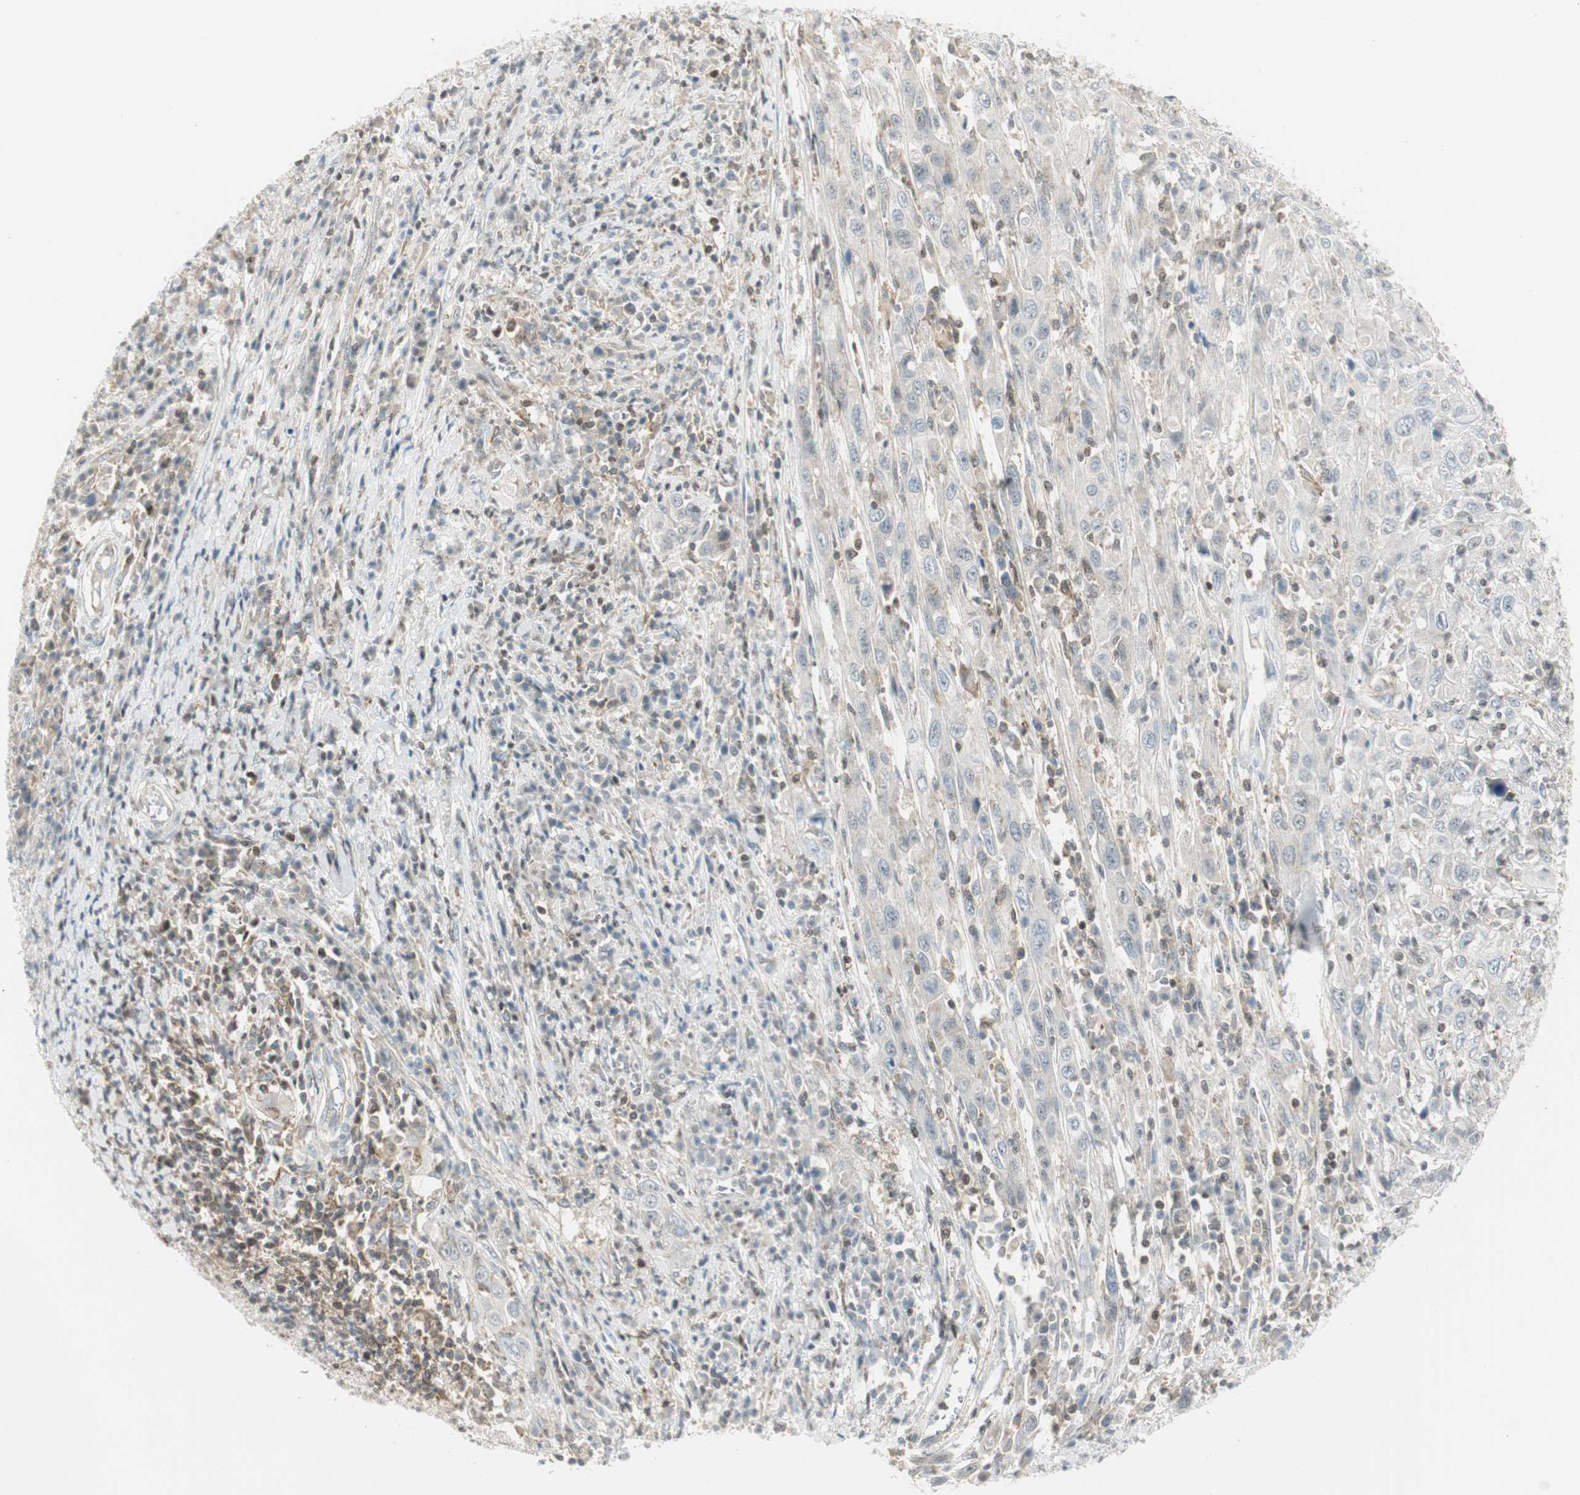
{"staining": {"intensity": "negative", "quantity": "none", "location": "none"}, "tissue": "cervical cancer", "cell_type": "Tumor cells", "image_type": "cancer", "snomed": [{"axis": "morphology", "description": "Squamous cell carcinoma, NOS"}, {"axis": "topography", "description": "Cervix"}], "caption": "High power microscopy image of an IHC photomicrograph of cervical cancer, revealing no significant staining in tumor cells. (Immunohistochemistry, brightfield microscopy, high magnification).", "gene": "PPP1CA", "patient": {"sex": "female", "age": 46}}